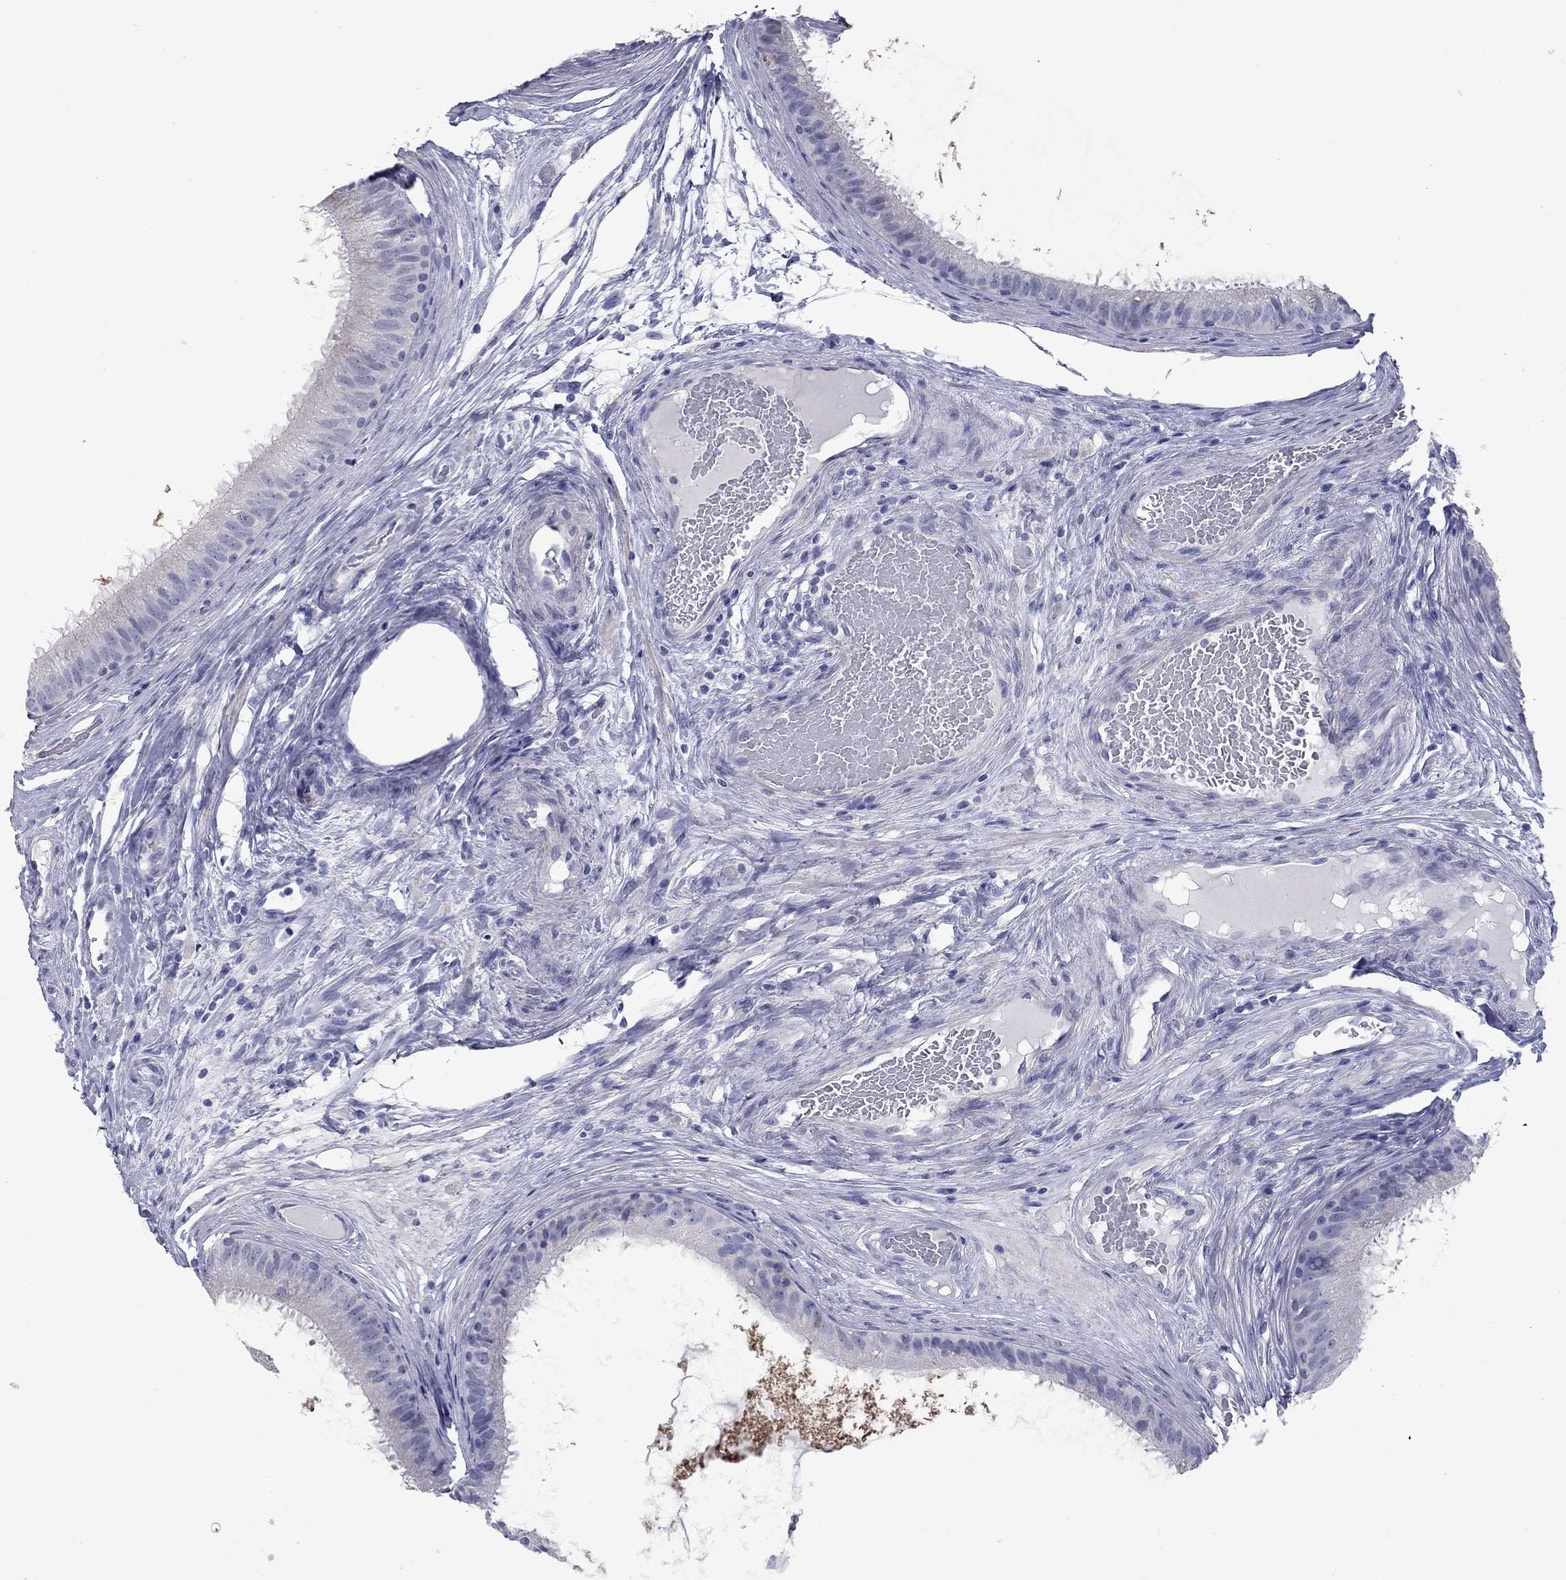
{"staining": {"intensity": "negative", "quantity": "none", "location": "none"}, "tissue": "epididymis", "cell_type": "Glandular cells", "image_type": "normal", "snomed": [{"axis": "morphology", "description": "Normal tissue, NOS"}, {"axis": "topography", "description": "Epididymis"}], "caption": "Unremarkable epididymis was stained to show a protein in brown. There is no significant expression in glandular cells. The staining was performed using DAB (3,3'-diaminobenzidine) to visualize the protein expression in brown, while the nuclei were stained in blue with hematoxylin (Magnification: 20x).", "gene": "KIRREL2", "patient": {"sex": "male", "age": 59}}